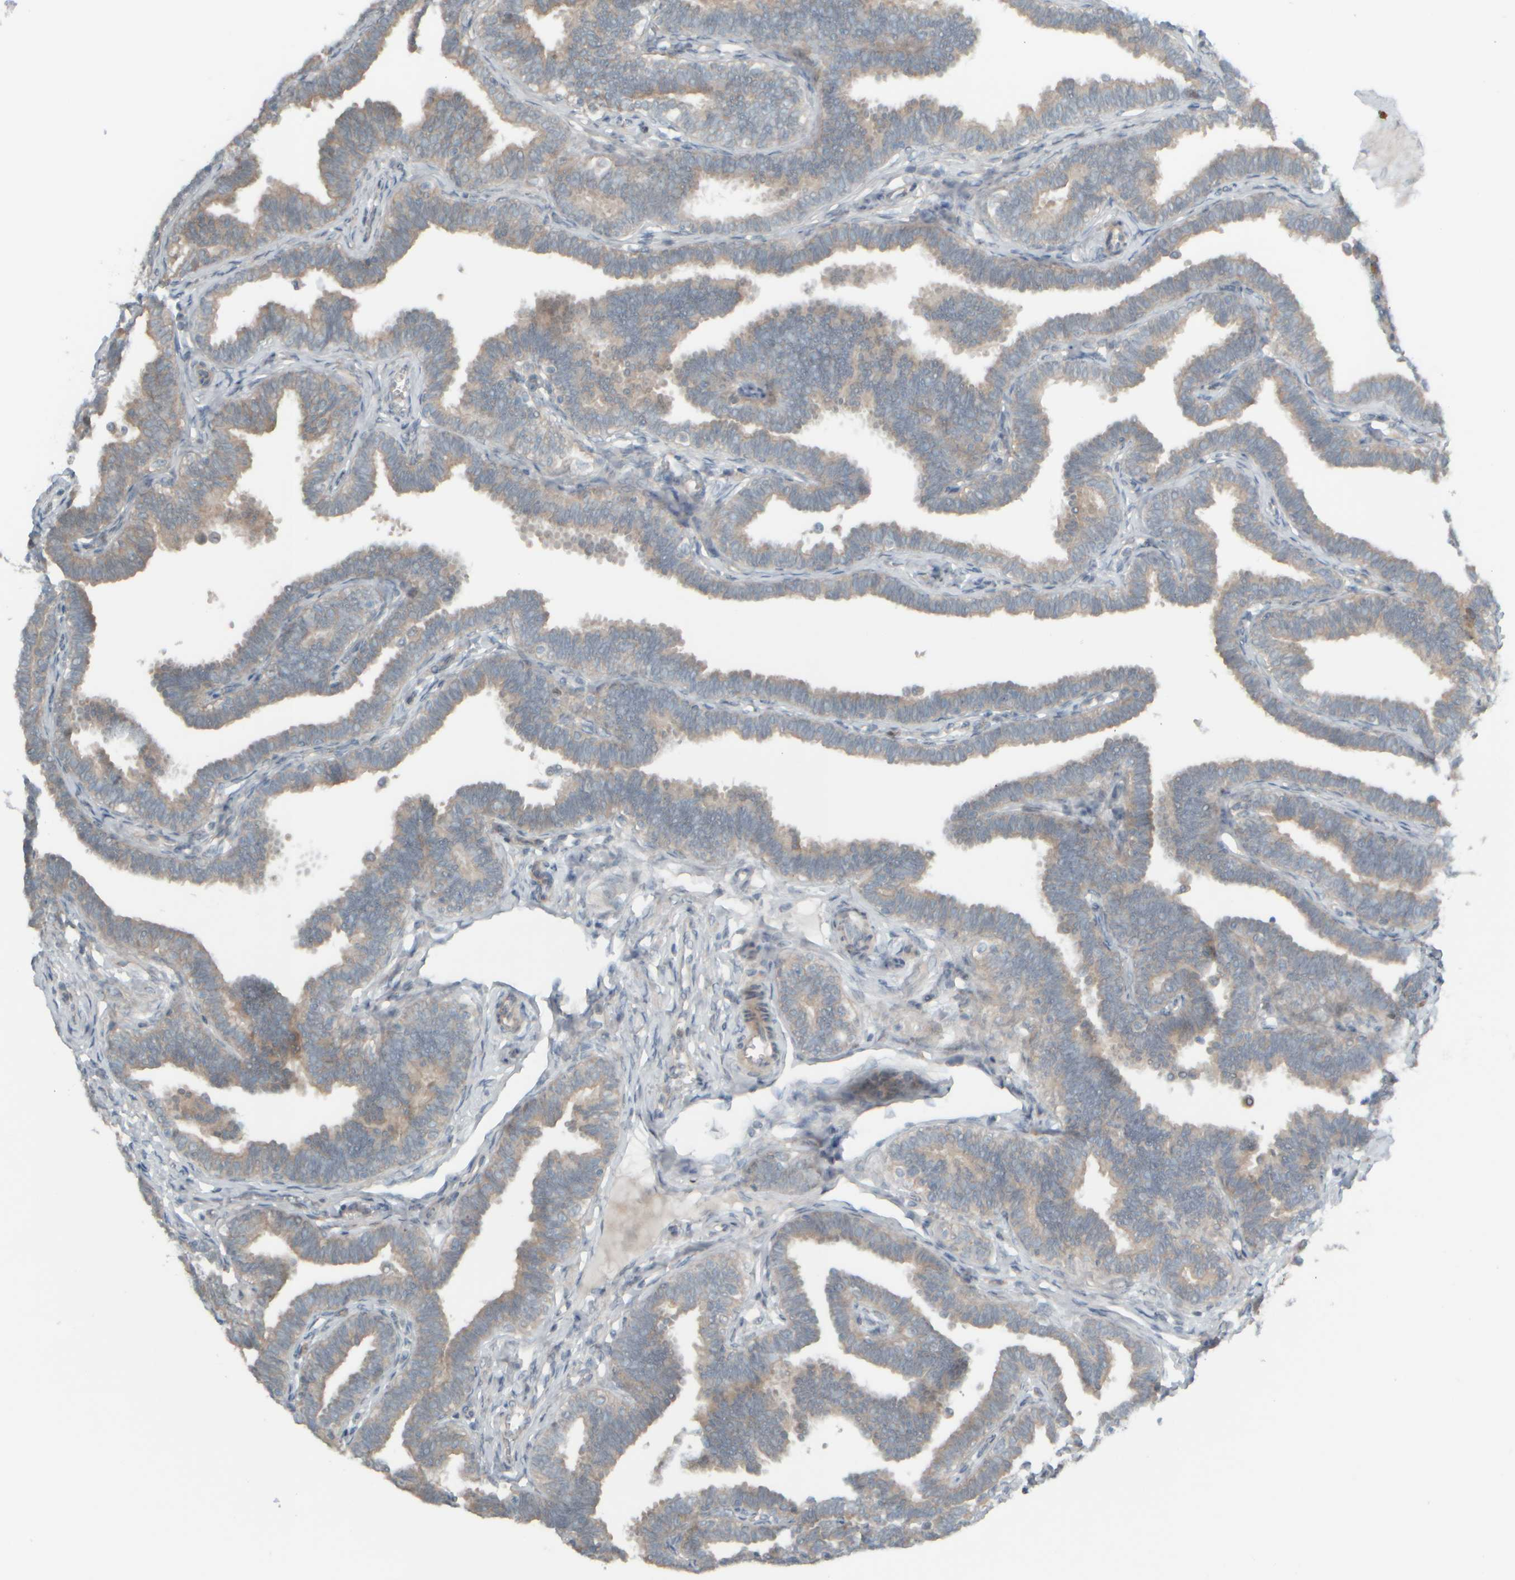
{"staining": {"intensity": "weak", "quantity": "25%-75%", "location": "cytoplasmic/membranous"}, "tissue": "fallopian tube", "cell_type": "Glandular cells", "image_type": "normal", "snomed": [{"axis": "morphology", "description": "Normal tissue, NOS"}, {"axis": "topography", "description": "Fallopian tube"}, {"axis": "topography", "description": "Ovary"}], "caption": "IHC histopathology image of unremarkable human fallopian tube stained for a protein (brown), which exhibits low levels of weak cytoplasmic/membranous expression in approximately 25%-75% of glandular cells.", "gene": "HGS", "patient": {"sex": "female", "age": 23}}